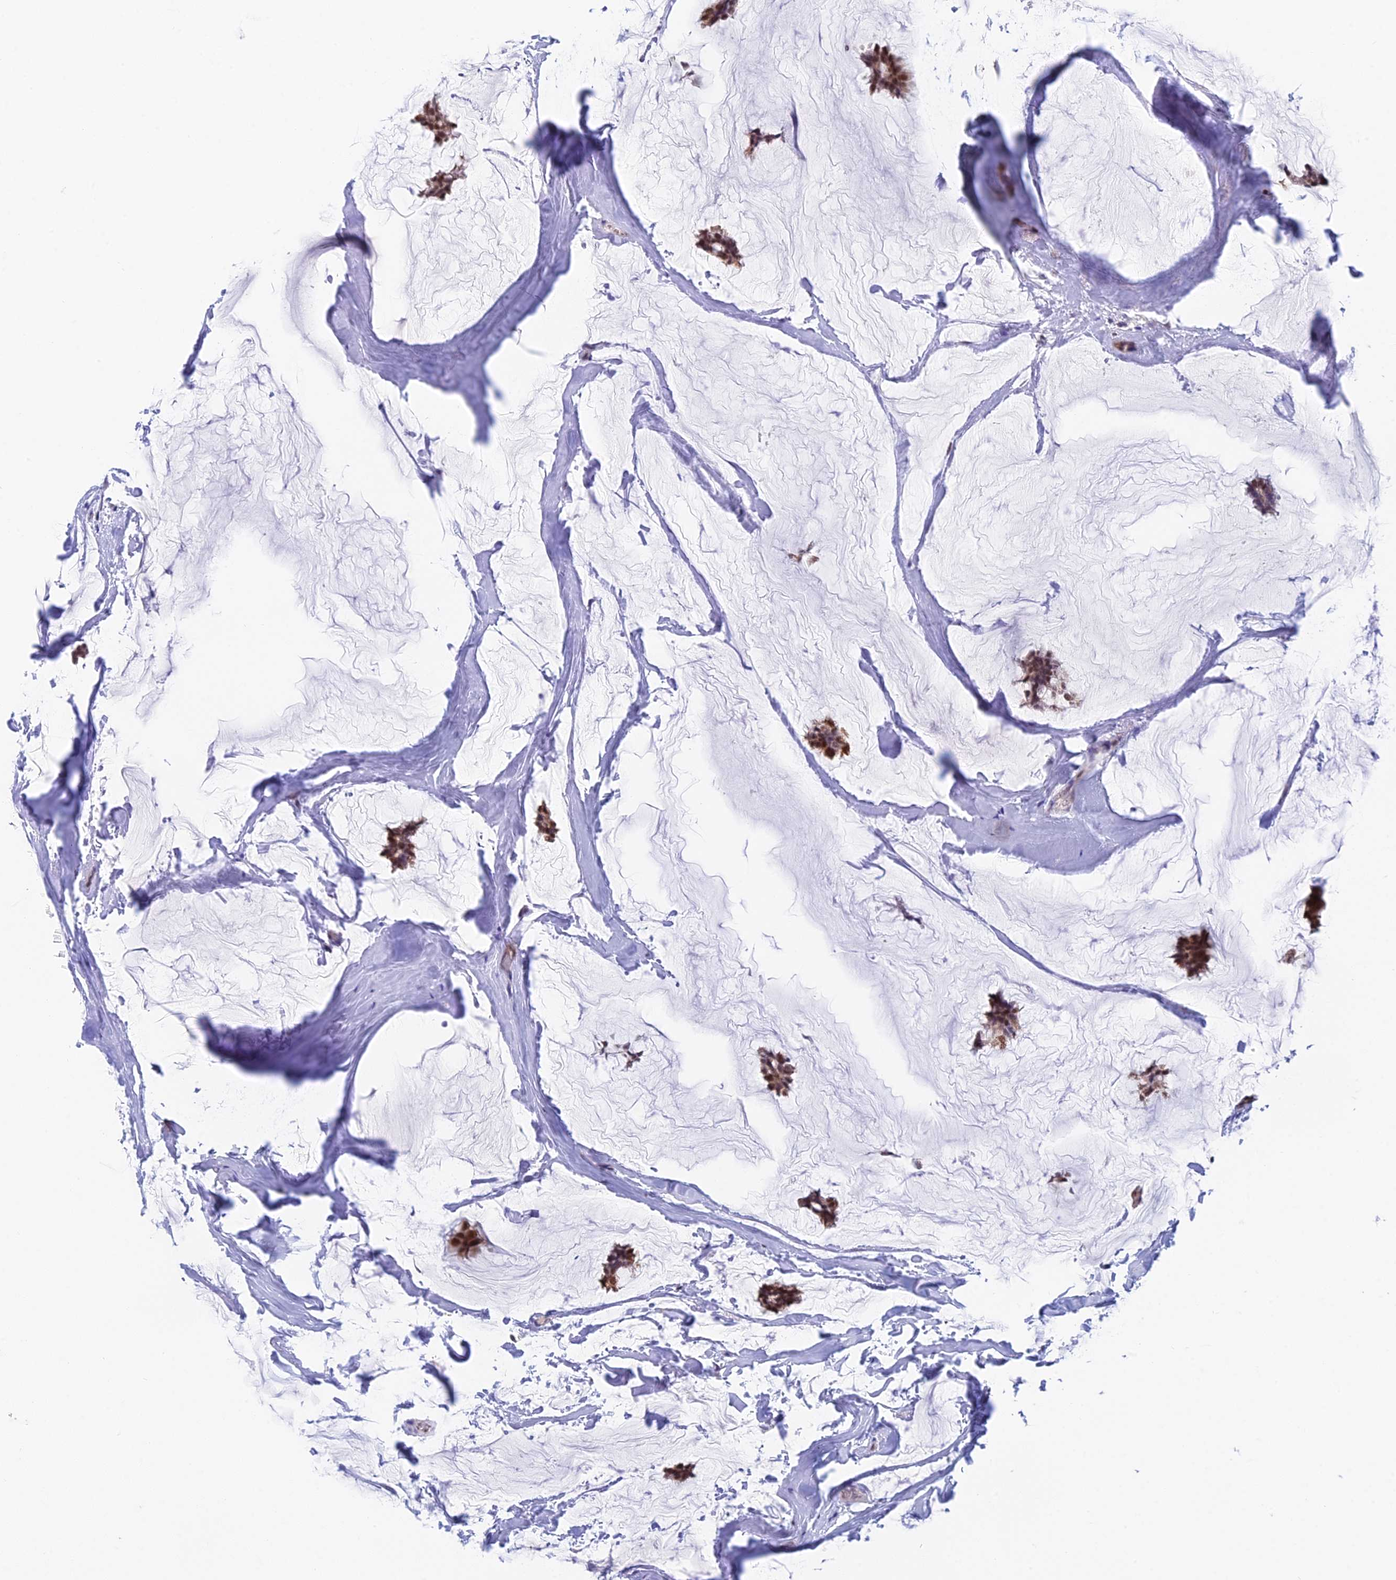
{"staining": {"intensity": "moderate", "quantity": ">75%", "location": "nuclear"}, "tissue": "breast cancer", "cell_type": "Tumor cells", "image_type": "cancer", "snomed": [{"axis": "morphology", "description": "Duct carcinoma"}, {"axis": "topography", "description": "Breast"}], "caption": "Immunohistochemistry (DAB) staining of breast infiltrating ductal carcinoma reveals moderate nuclear protein staining in approximately >75% of tumor cells.", "gene": "MRPL17", "patient": {"sex": "female", "age": 93}}